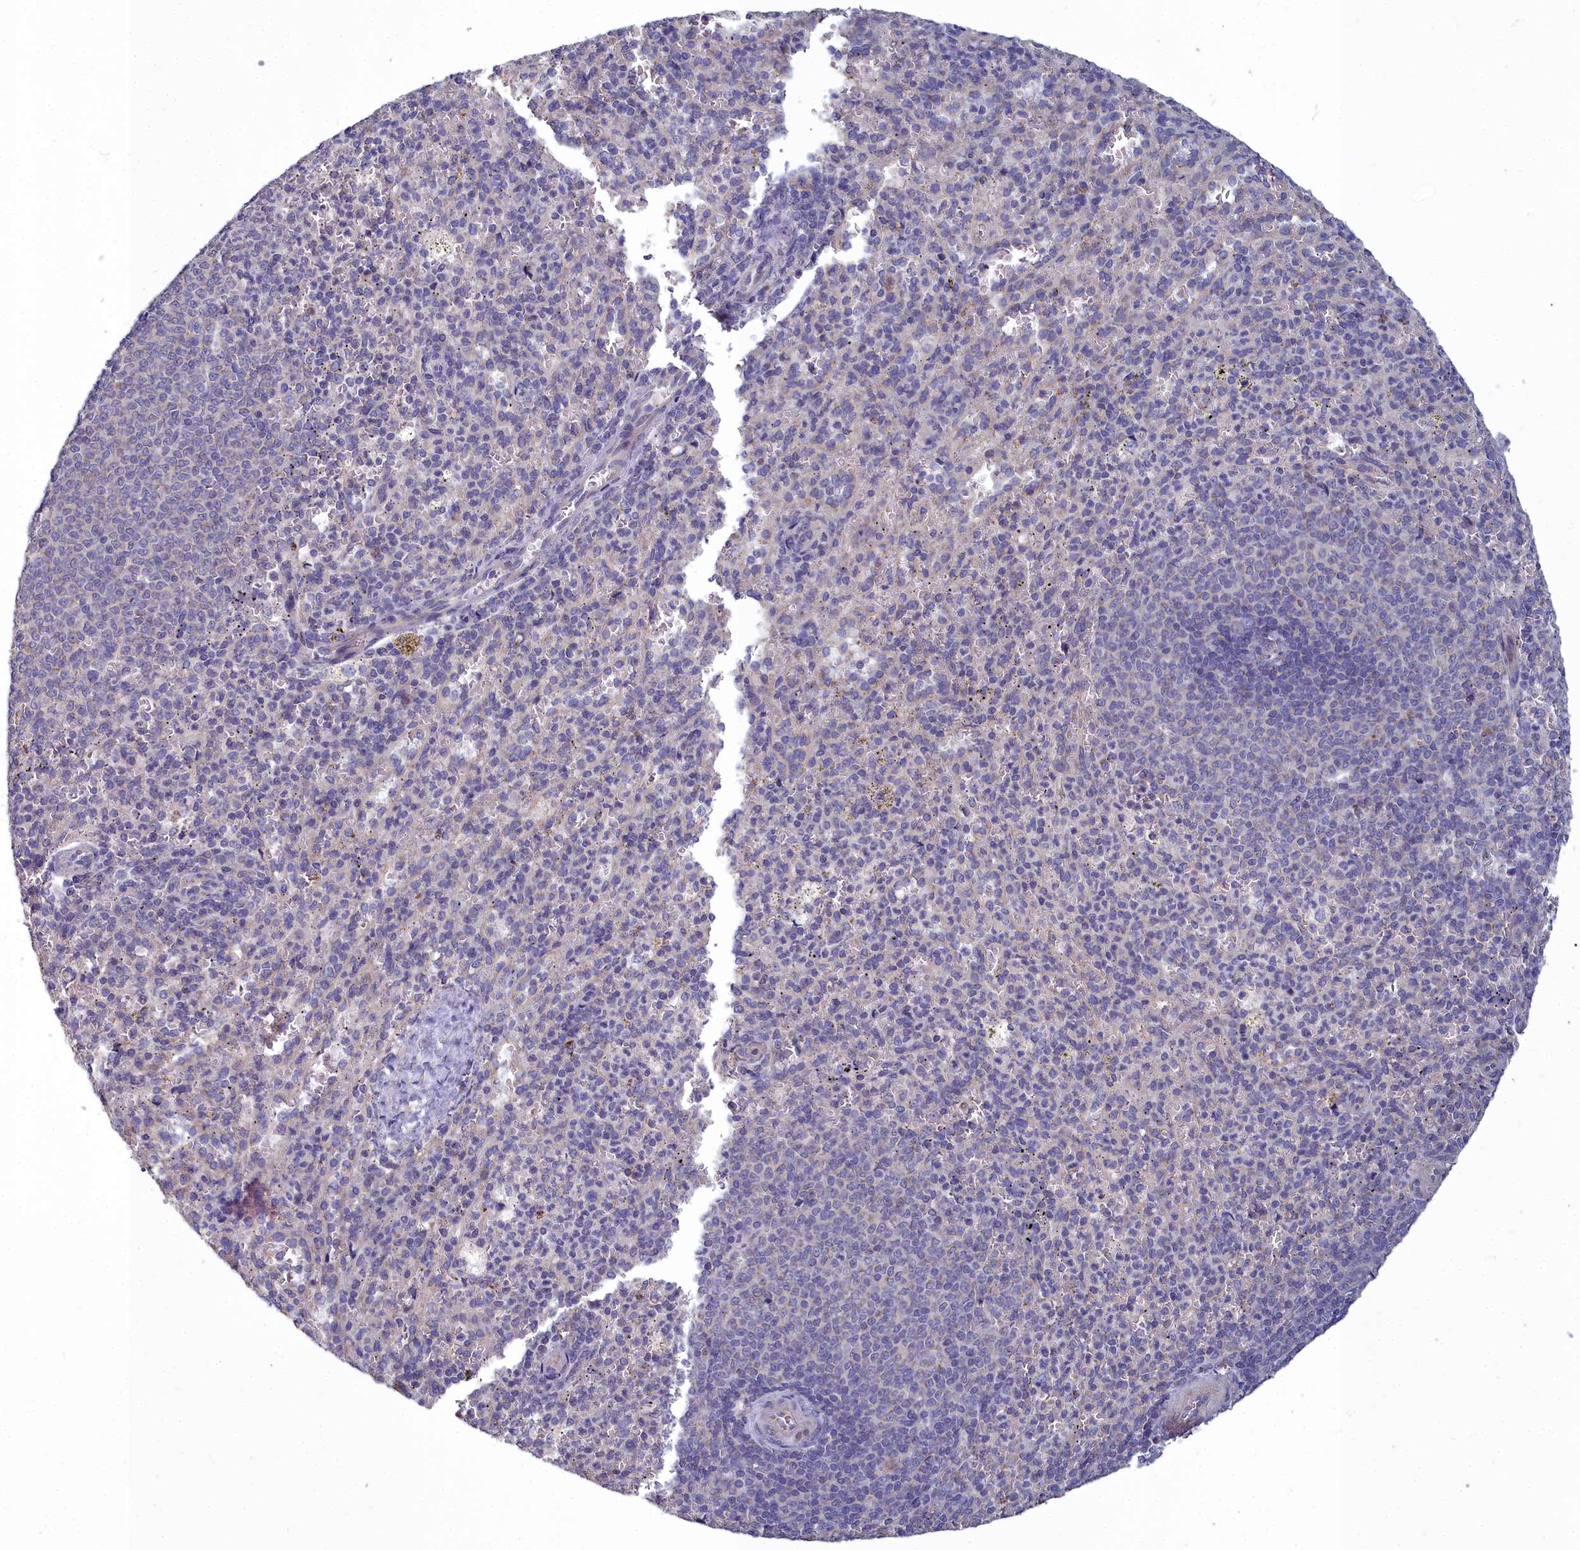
{"staining": {"intensity": "negative", "quantity": "none", "location": "none"}, "tissue": "spleen", "cell_type": "Cells in red pulp", "image_type": "normal", "snomed": [{"axis": "morphology", "description": "Normal tissue, NOS"}, {"axis": "topography", "description": "Spleen"}], "caption": "Immunohistochemistry (IHC) of normal spleen demonstrates no staining in cells in red pulp. (DAB immunohistochemistry (IHC), high magnification).", "gene": "COX20", "patient": {"sex": "female", "age": 21}}